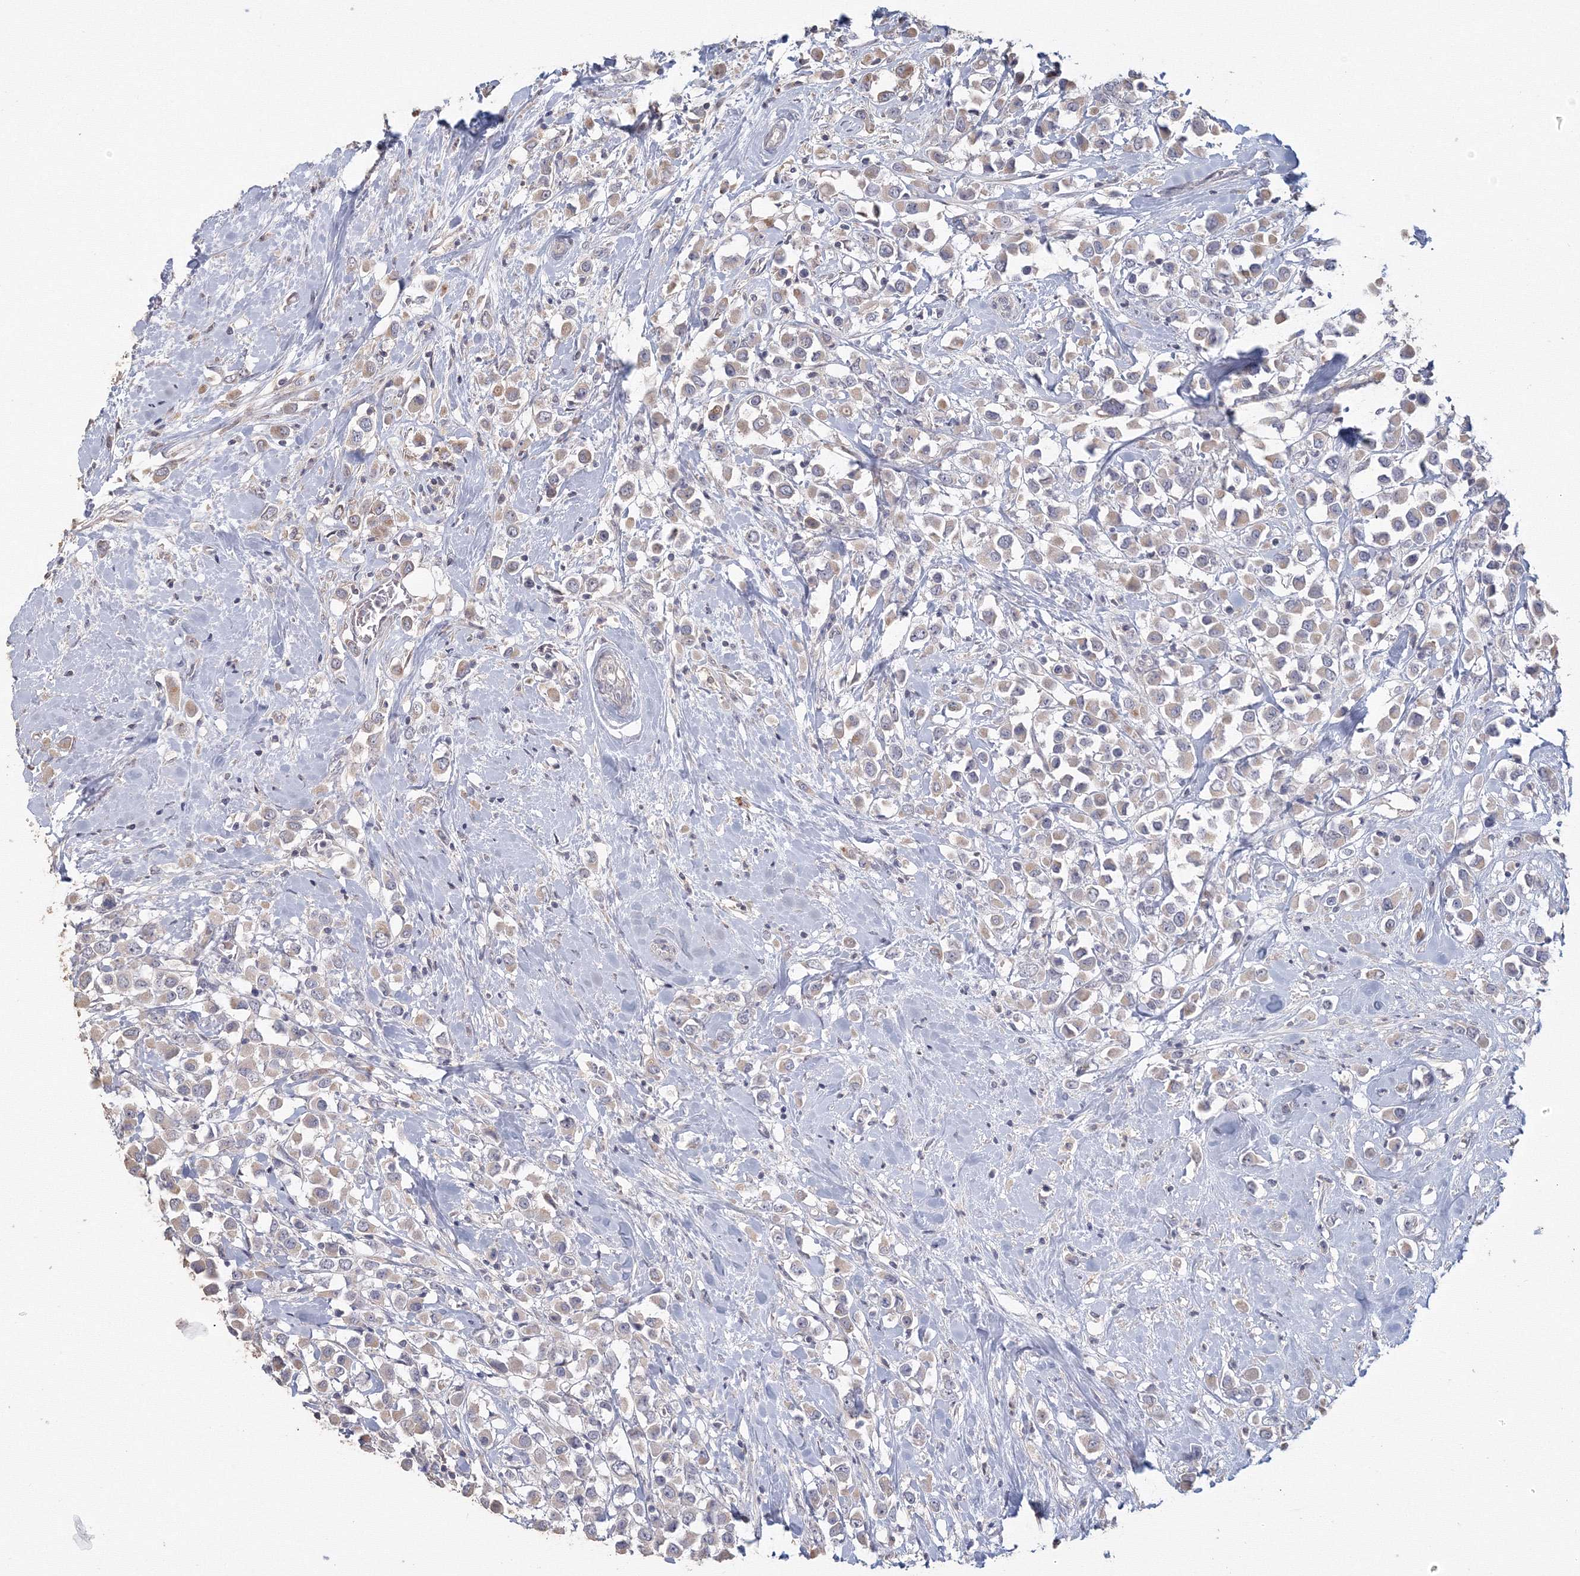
{"staining": {"intensity": "weak", "quantity": "25%-75%", "location": "cytoplasmic/membranous"}, "tissue": "breast cancer", "cell_type": "Tumor cells", "image_type": "cancer", "snomed": [{"axis": "morphology", "description": "Duct carcinoma"}, {"axis": "topography", "description": "Breast"}], "caption": "A photomicrograph of human breast cancer (invasive ductal carcinoma) stained for a protein exhibits weak cytoplasmic/membranous brown staining in tumor cells.", "gene": "TACC2", "patient": {"sex": "female", "age": 61}}